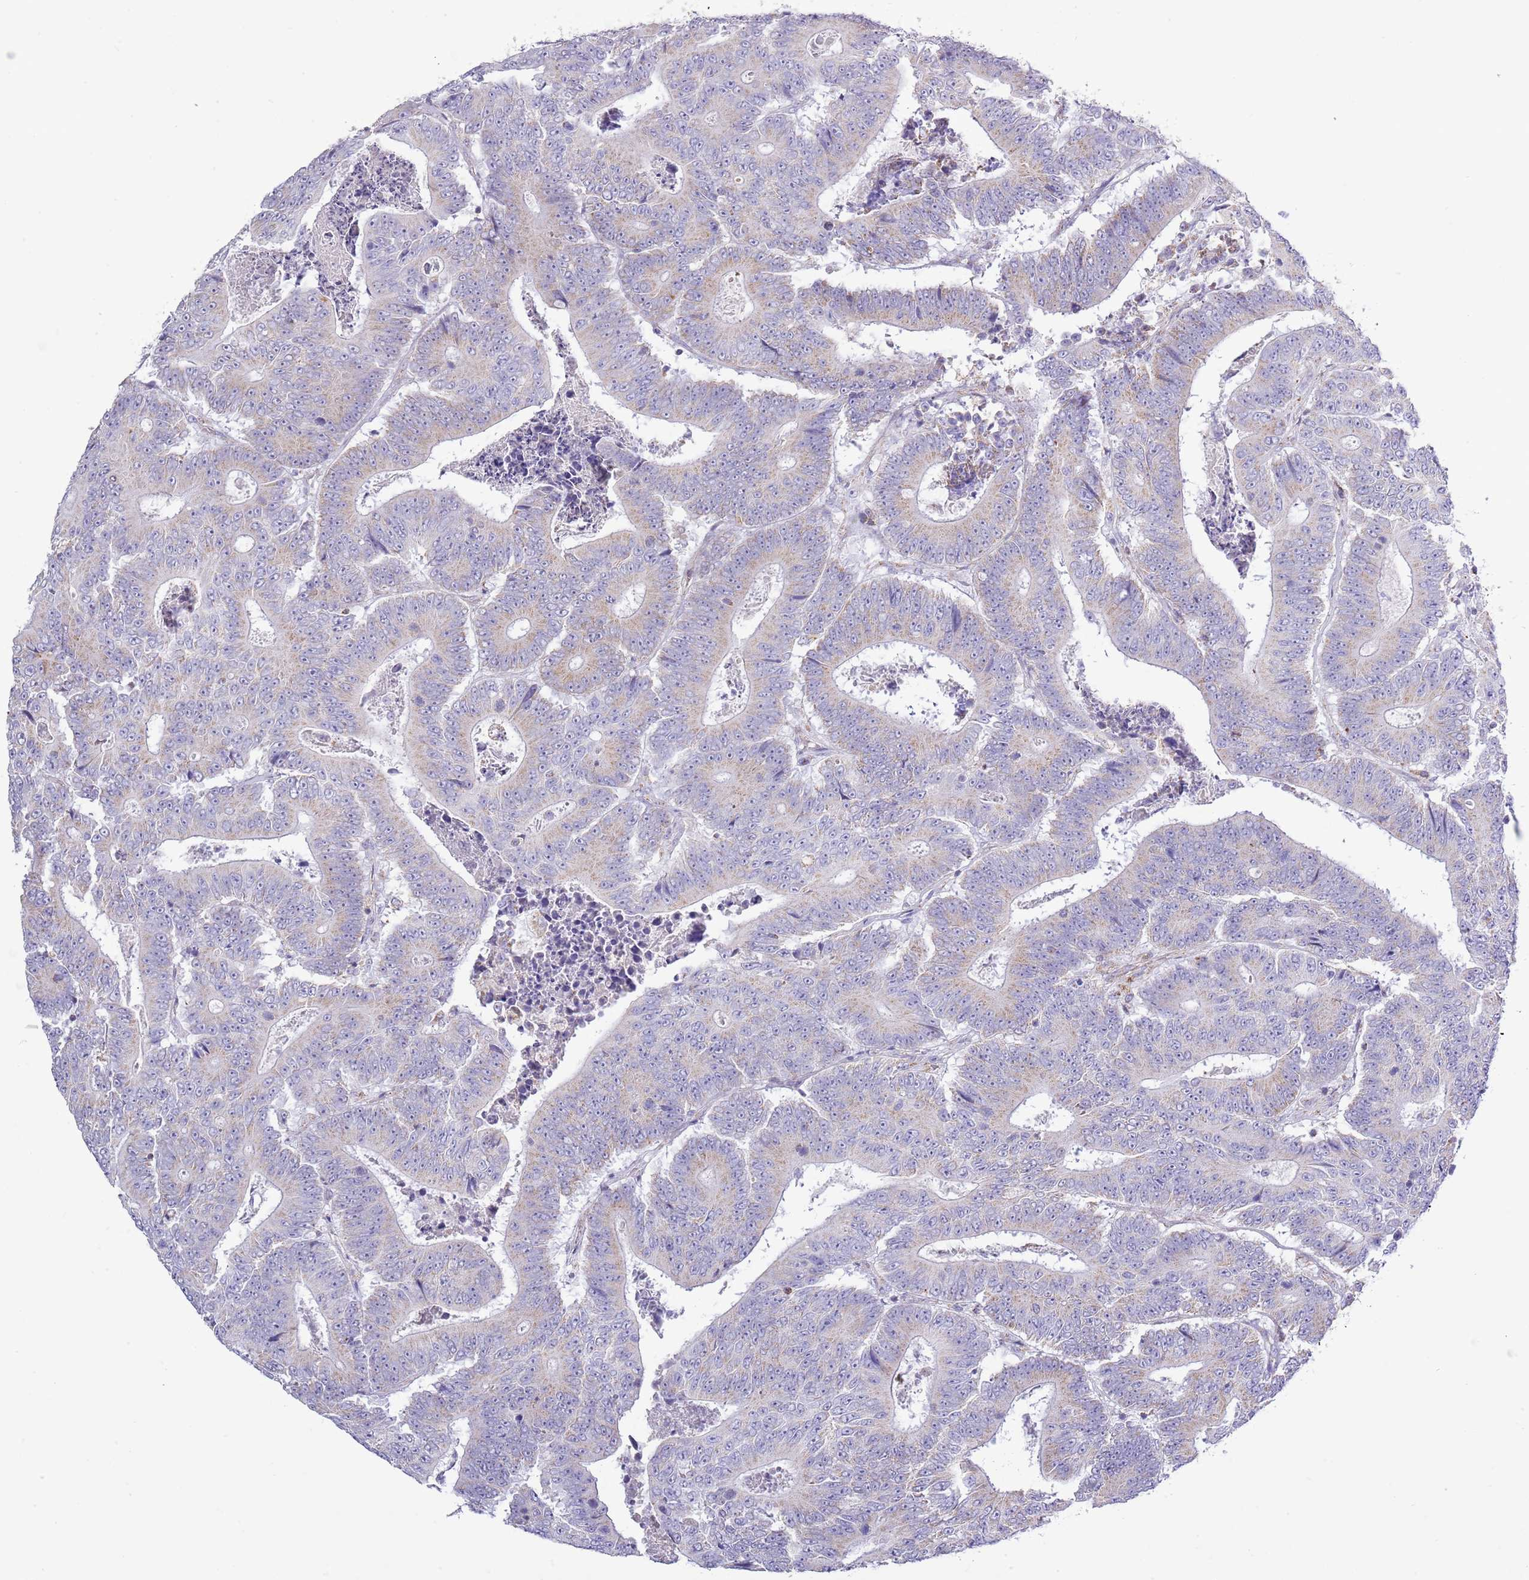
{"staining": {"intensity": "weak", "quantity": "<25%", "location": "cytoplasmic/membranous"}, "tissue": "colorectal cancer", "cell_type": "Tumor cells", "image_type": "cancer", "snomed": [{"axis": "morphology", "description": "Adenocarcinoma, NOS"}, {"axis": "topography", "description": "Colon"}], "caption": "High magnification brightfield microscopy of colorectal adenocarcinoma stained with DAB (brown) and counterstained with hematoxylin (blue): tumor cells show no significant expression.", "gene": "SLC23A1", "patient": {"sex": "male", "age": 83}}